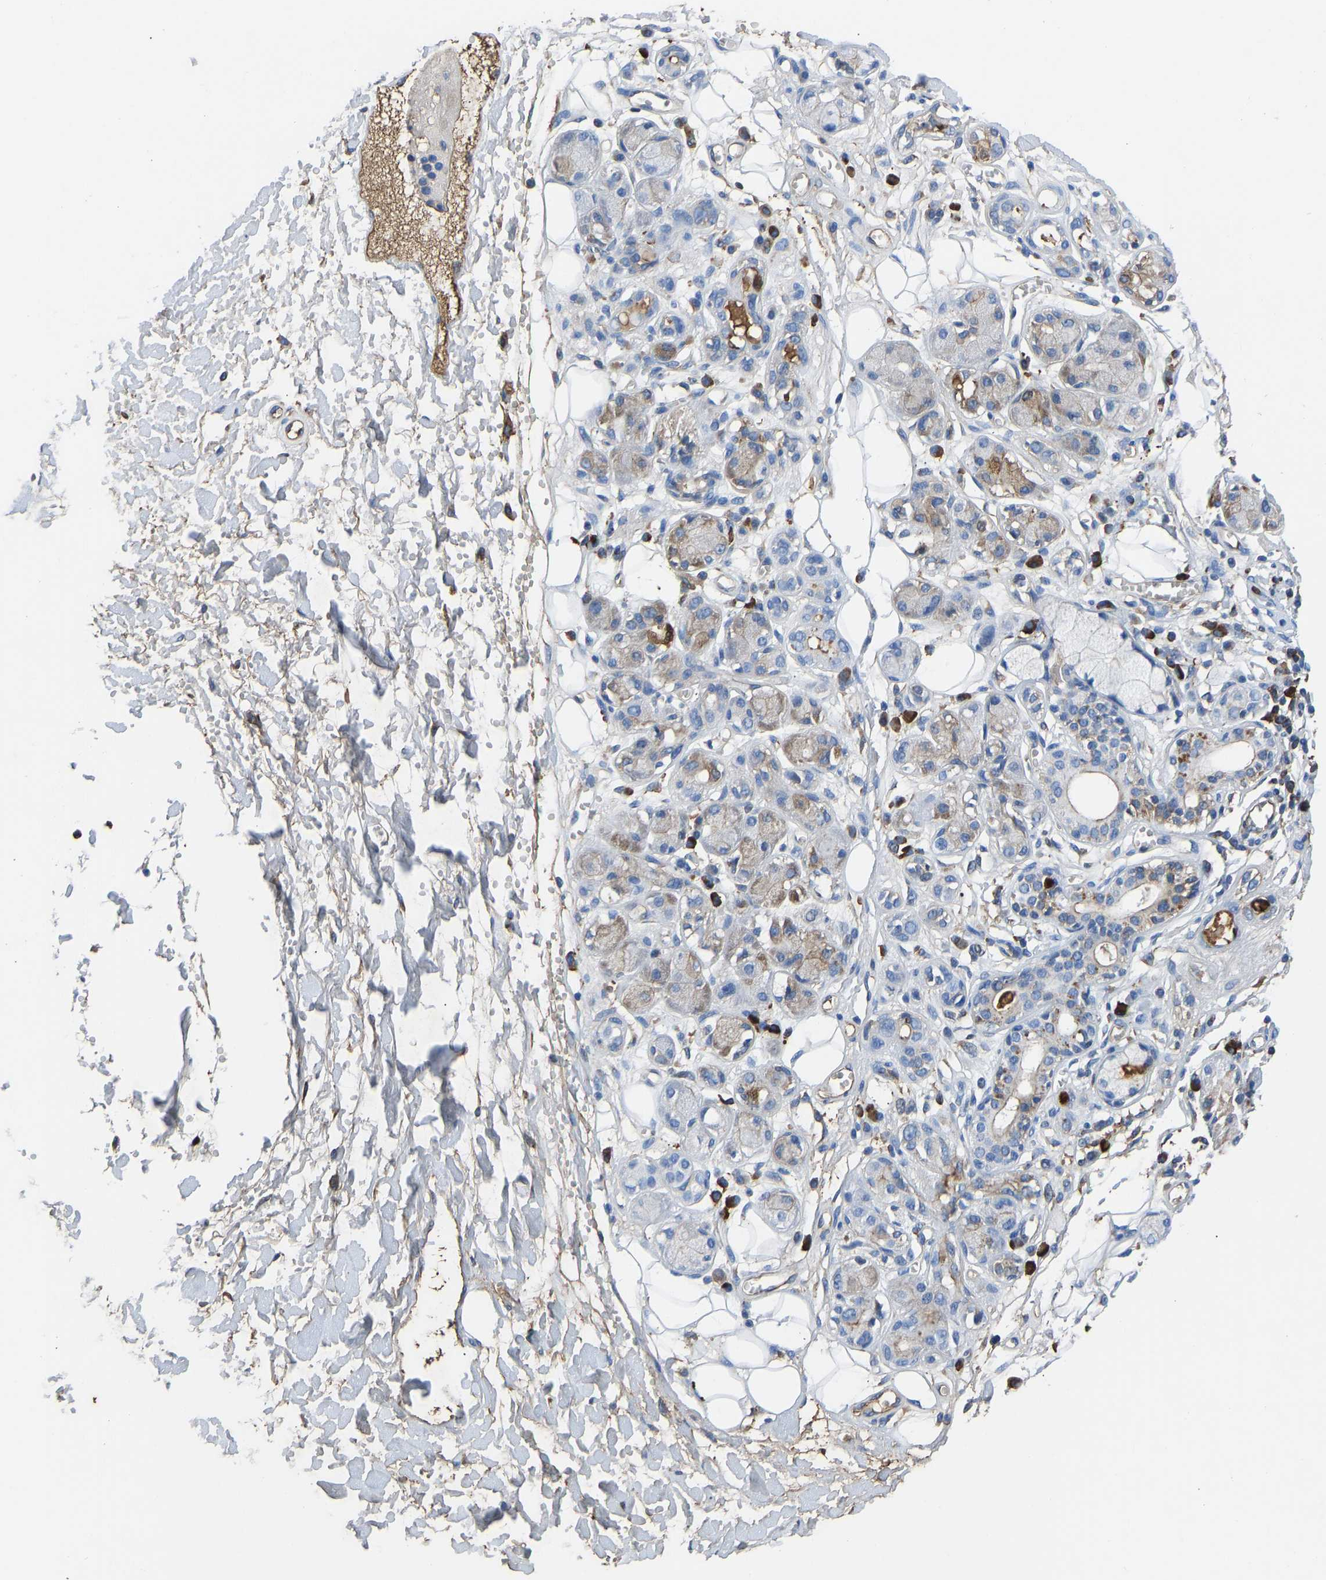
{"staining": {"intensity": "weak", "quantity": "25%-75%", "location": "cytoplasmic/membranous"}, "tissue": "adipose tissue", "cell_type": "Adipocytes", "image_type": "normal", "snomed": [{"axis": "morphology", "description": "Normal tissue, NOS"}, {"axis": "morphology", "description": "Inflammation, NOS"}, {"axis": "topography", "description": "Salivary gland"}, {"axis": "topography", "description": "Peripheral nerve tissue"}], "caption": "This image demonstrates normal adipose tissue stained with immunohistochemistry (IHC) to label a protein in brown. The cytoplasmic/membranous of adipocytes show weak positivity for the protein. Nuclei are counter-stained blue.", "gene": "HSPG2", "patient": {"sex": "female", "age": 75}}